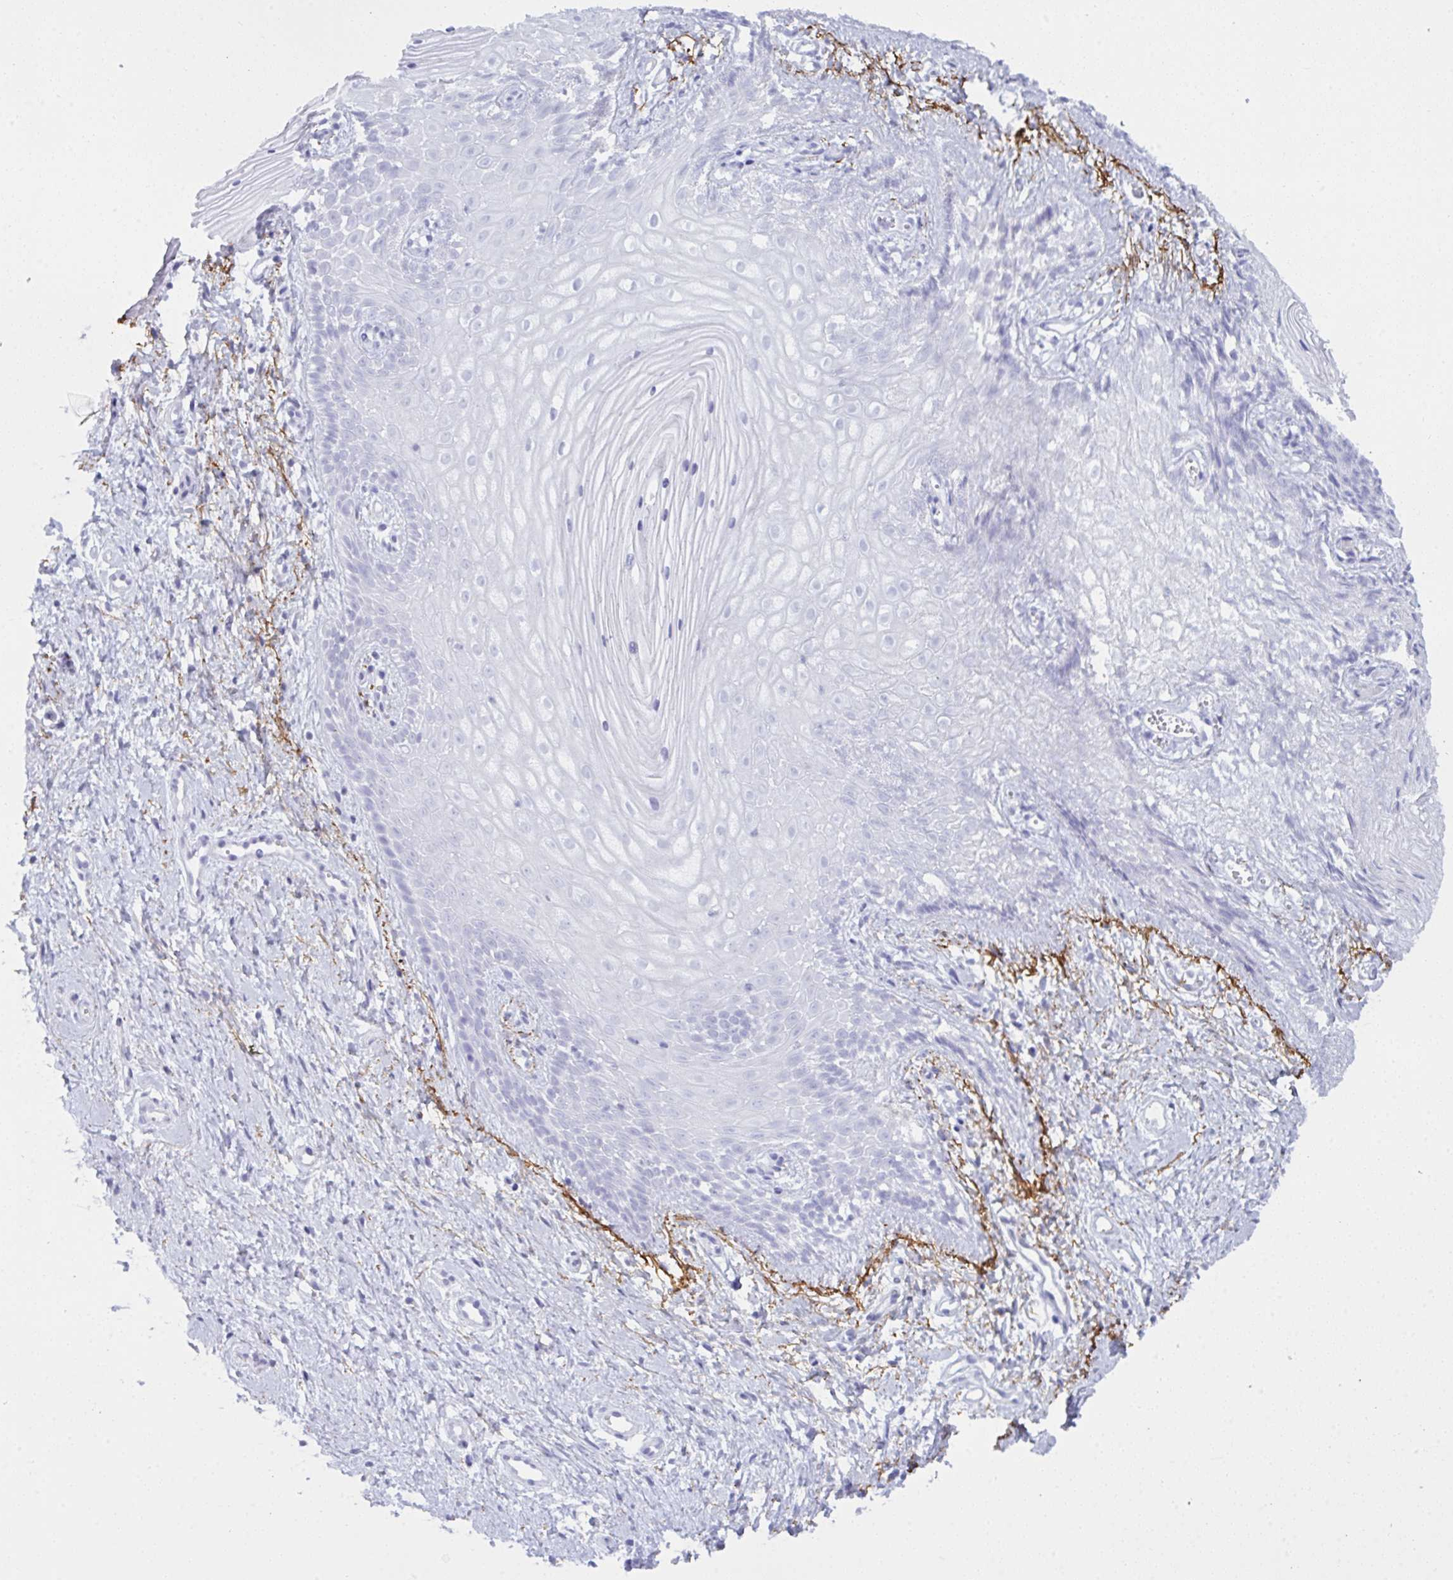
{"staining": {"intensity": "negative", "quantity": "none", "location": "none"}, "tissue": "vagina", "cell_type": "Squamous epithelial cells", "image_type": "normal", "snomed": [{"axis": "morphology", "description": "Normal tissue, NOS"}, {"axis": "topography", "description": "Vagina"}], "caption": "Immunohistochemical staining of benign vagina demonstrates no significant staining in squamous epithelial cells. Nuclei are stained in blue.", "gene": "ELN", "patient": {"sex": "female", "age": 38}}